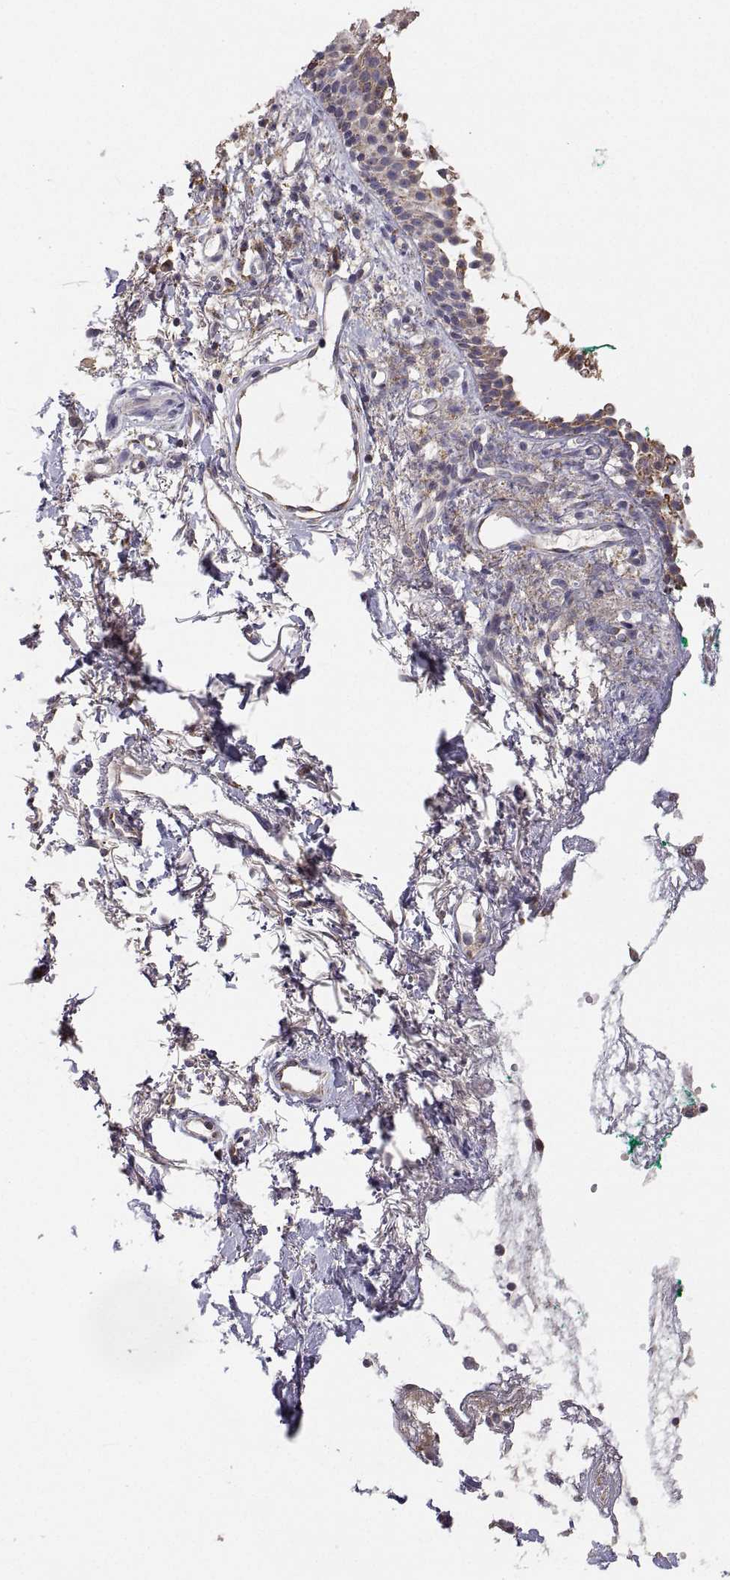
{"staining": {"intensity": "moderate", "quantity": "25%-75%", "location": "cytoplasmic/membranous"}, "tissue": "nasopharynx", "cell_type": "Respiratory epithelial cells", "image_type": "normal", "snomed": [{"axis": "morphology", "description": "Normal tissue, NOS"}, {"axis": "morphology", "description": "Basal cell carcinoma"}, {"axis": "topography", "description": "Cartilage tissue"}, {"axis": "topography", "description": "Nasopharynx"}, {"axis": "topography", "description": "Oral tissue"}], "caption": "Nasopharynx stained for a protein (brown) exhibits moderate cytoplasmic/membranous positive staining in approximately 25%-75% of respiratory epithelial cells.", "gene": "MRPL3", "patient": {"sex": "female", "age": 77}}